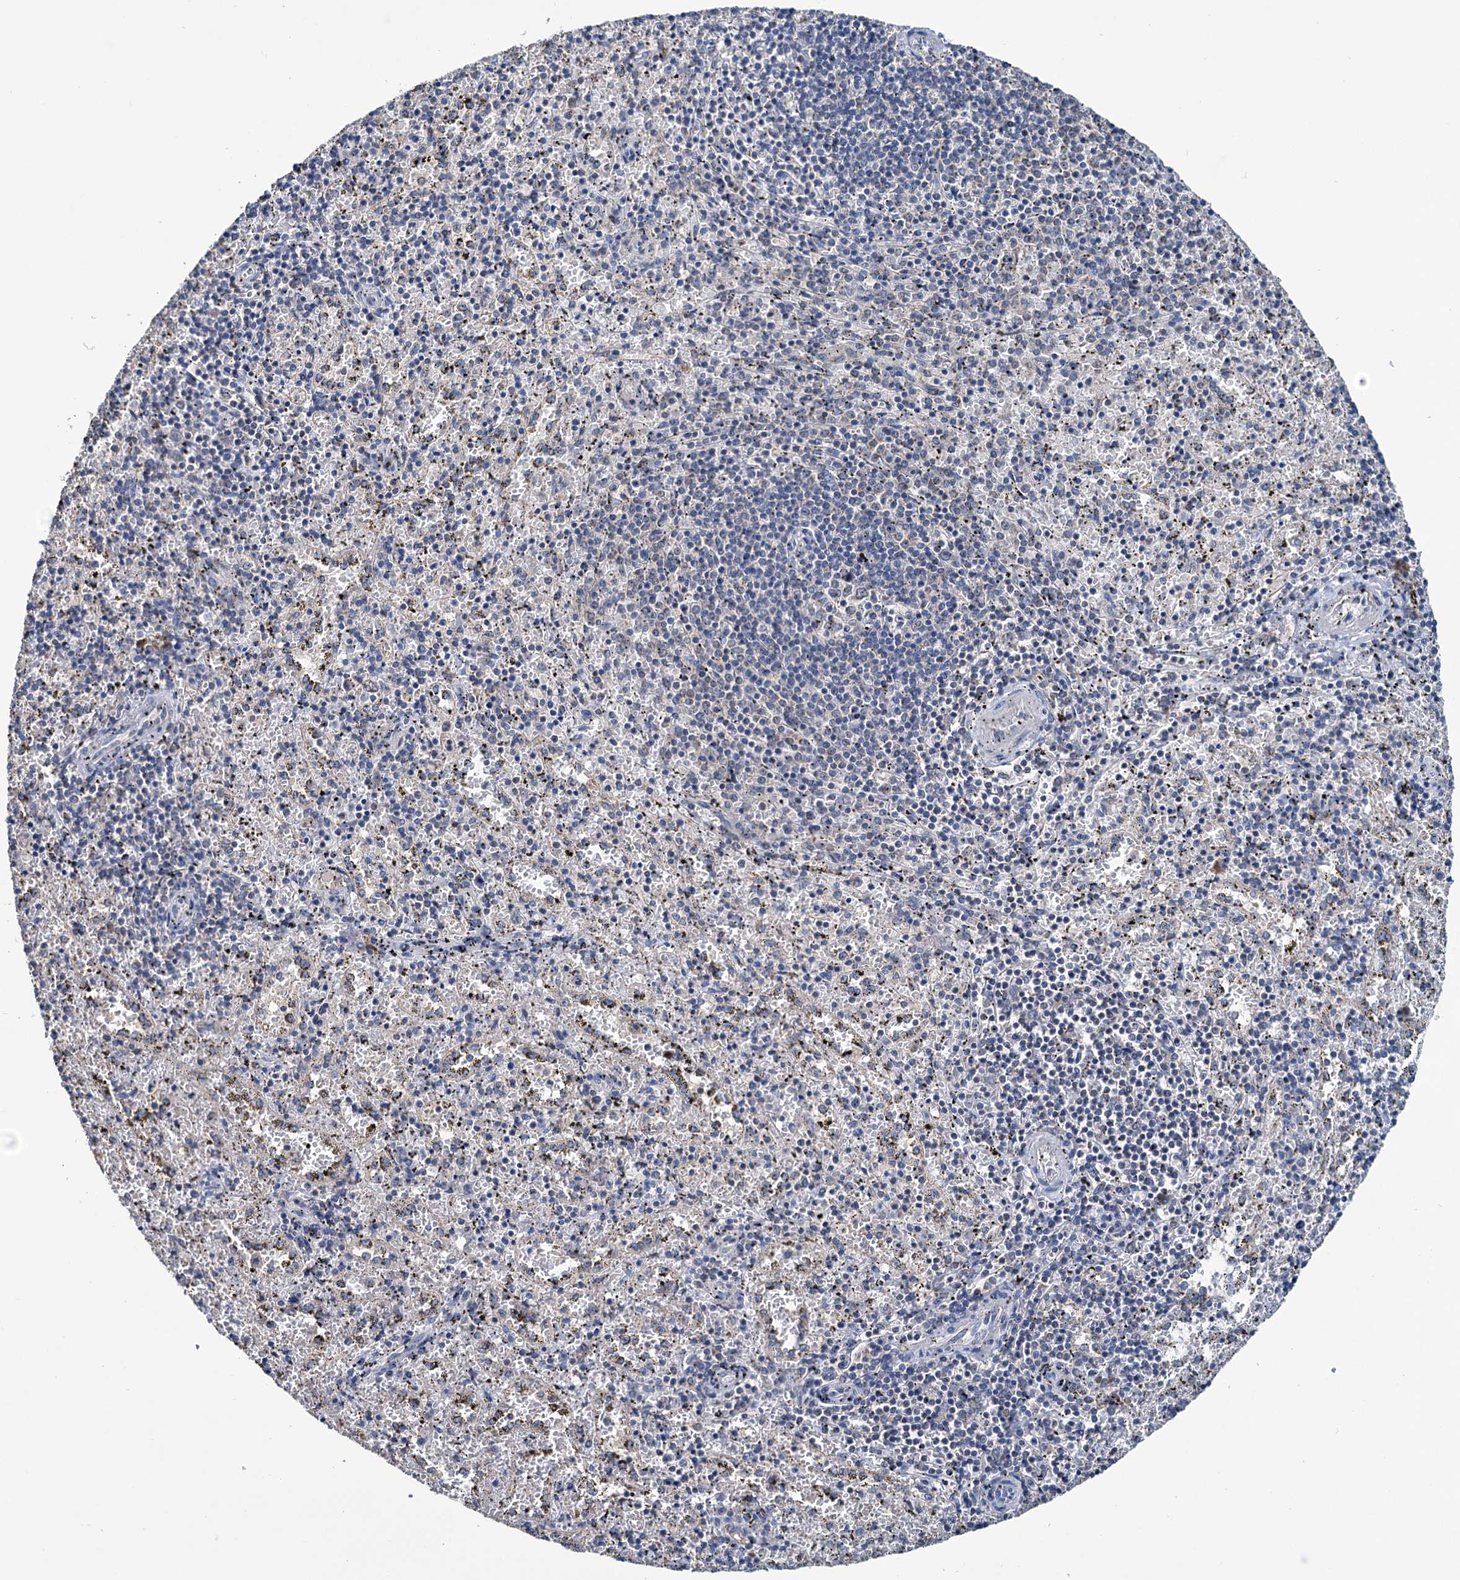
{"staining": {"intensity": "negative", "quantity": "none", "location": "none"}, "tissue": "spleen", "cell_type": "Cells in red pulp", "image_type": "normal", "snomed": [{"axis": "morphology", "description": "Normal tissue, NOS"}, {"axis": "topography", "description": "Spleen"}], "caption": "IHC micrograph of unremarkable human spleen stained for a protein (brown), which exhibits no positivity in cells in red pulp. (DAB immunohistochemistry with hematoxylin counter stain).", "gene": "HTR3B", "patient": {"sex": "male", "age": 11}}